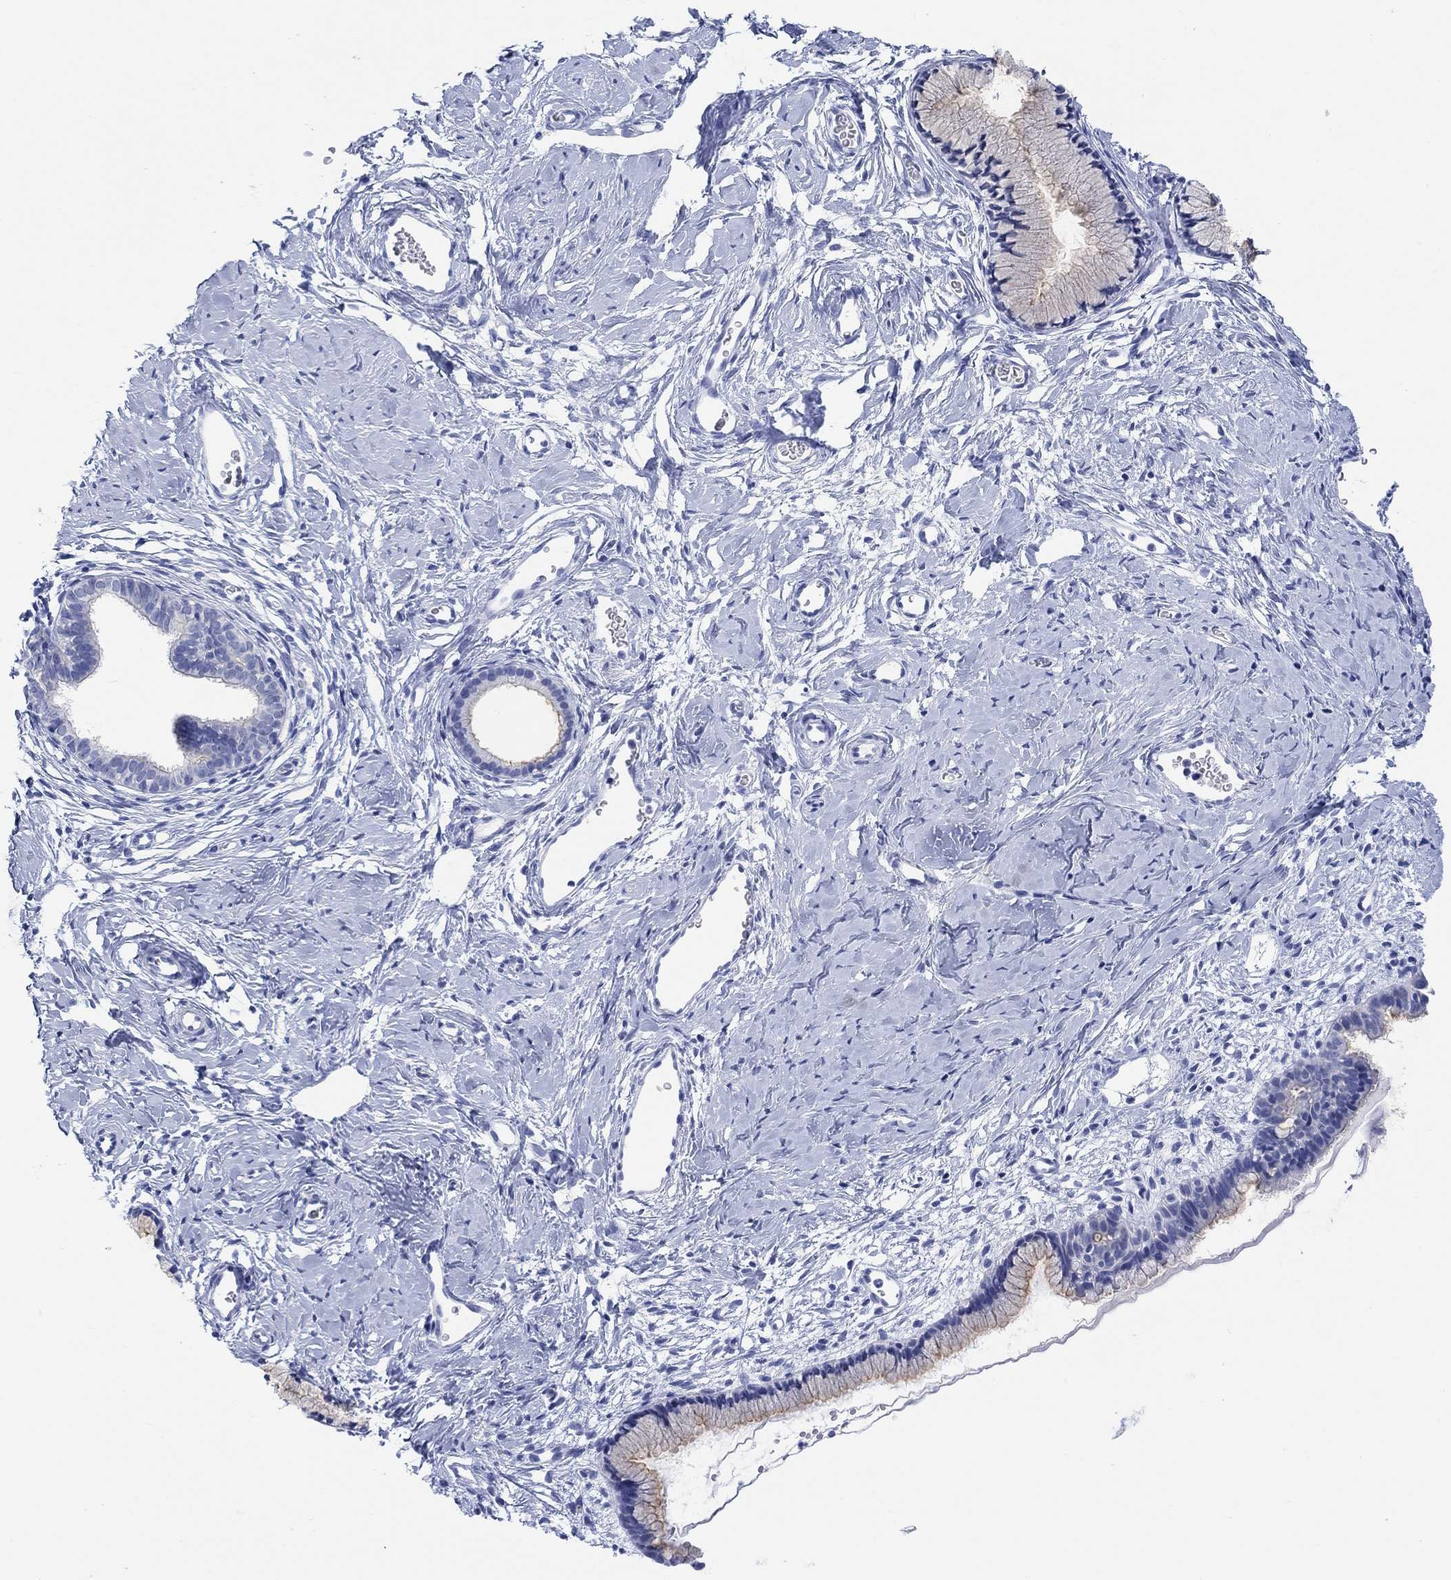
{"staining": {"intensity": "weak", "quantity": "25%-75%", "location": "cytoplasmic/membranous"}, "tissue": "cervix", "cell_type": "Glandular cells", "image_type": "normal", "snomed": [{"axis": "morphology", "description": "Normal tissue, NOS"}, {"axis": "topography", "description": "Cervix"}], "caption": "This micrograph displays immunohistochemistry staining of benign cervix, with low weak cytoplasmic/membranous positivity in approximately 25%-75% of glandular cells.", "gene": "XIRP2", "patient": {"sex": "female", "age": 40}}